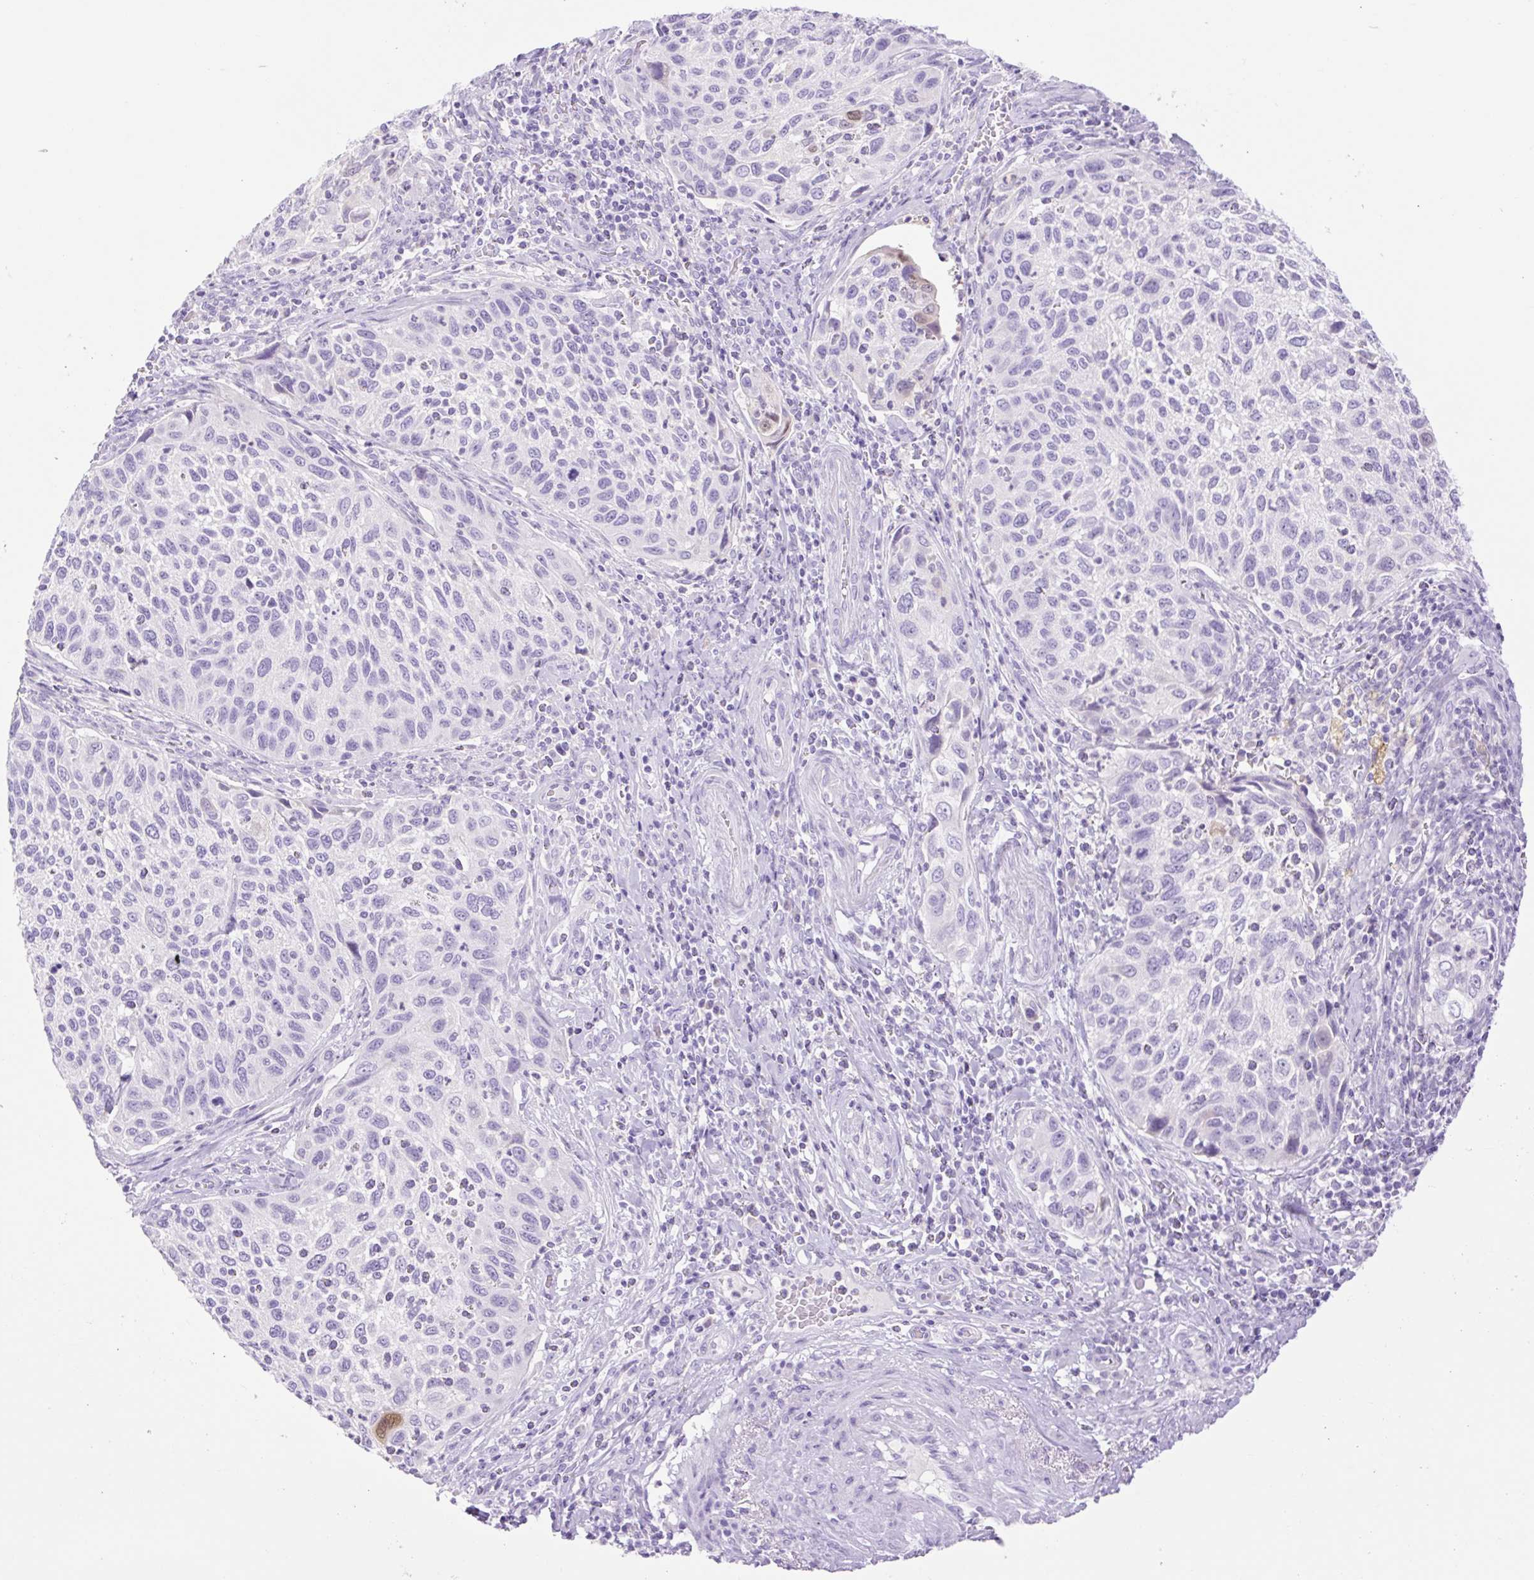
{"staining": {"intensity": "negative", "quantity": "none", "location": "none"}, "tissue": "cervical cancer", "cell_type": "Tumor cells", "image_type": "cancer", "snomed": [{"axis": "morphology", "description": "Squamous cell carcinoma, NOS"}, {"axis": "topography", "description": "Cervix"}], "caption": "The histopathology image displays no staining of tumor cells in cervical cancer (squamous cell carcinoma).", "gene": "SLC25A40", "patient": {"sex": "female", "age": 70}}